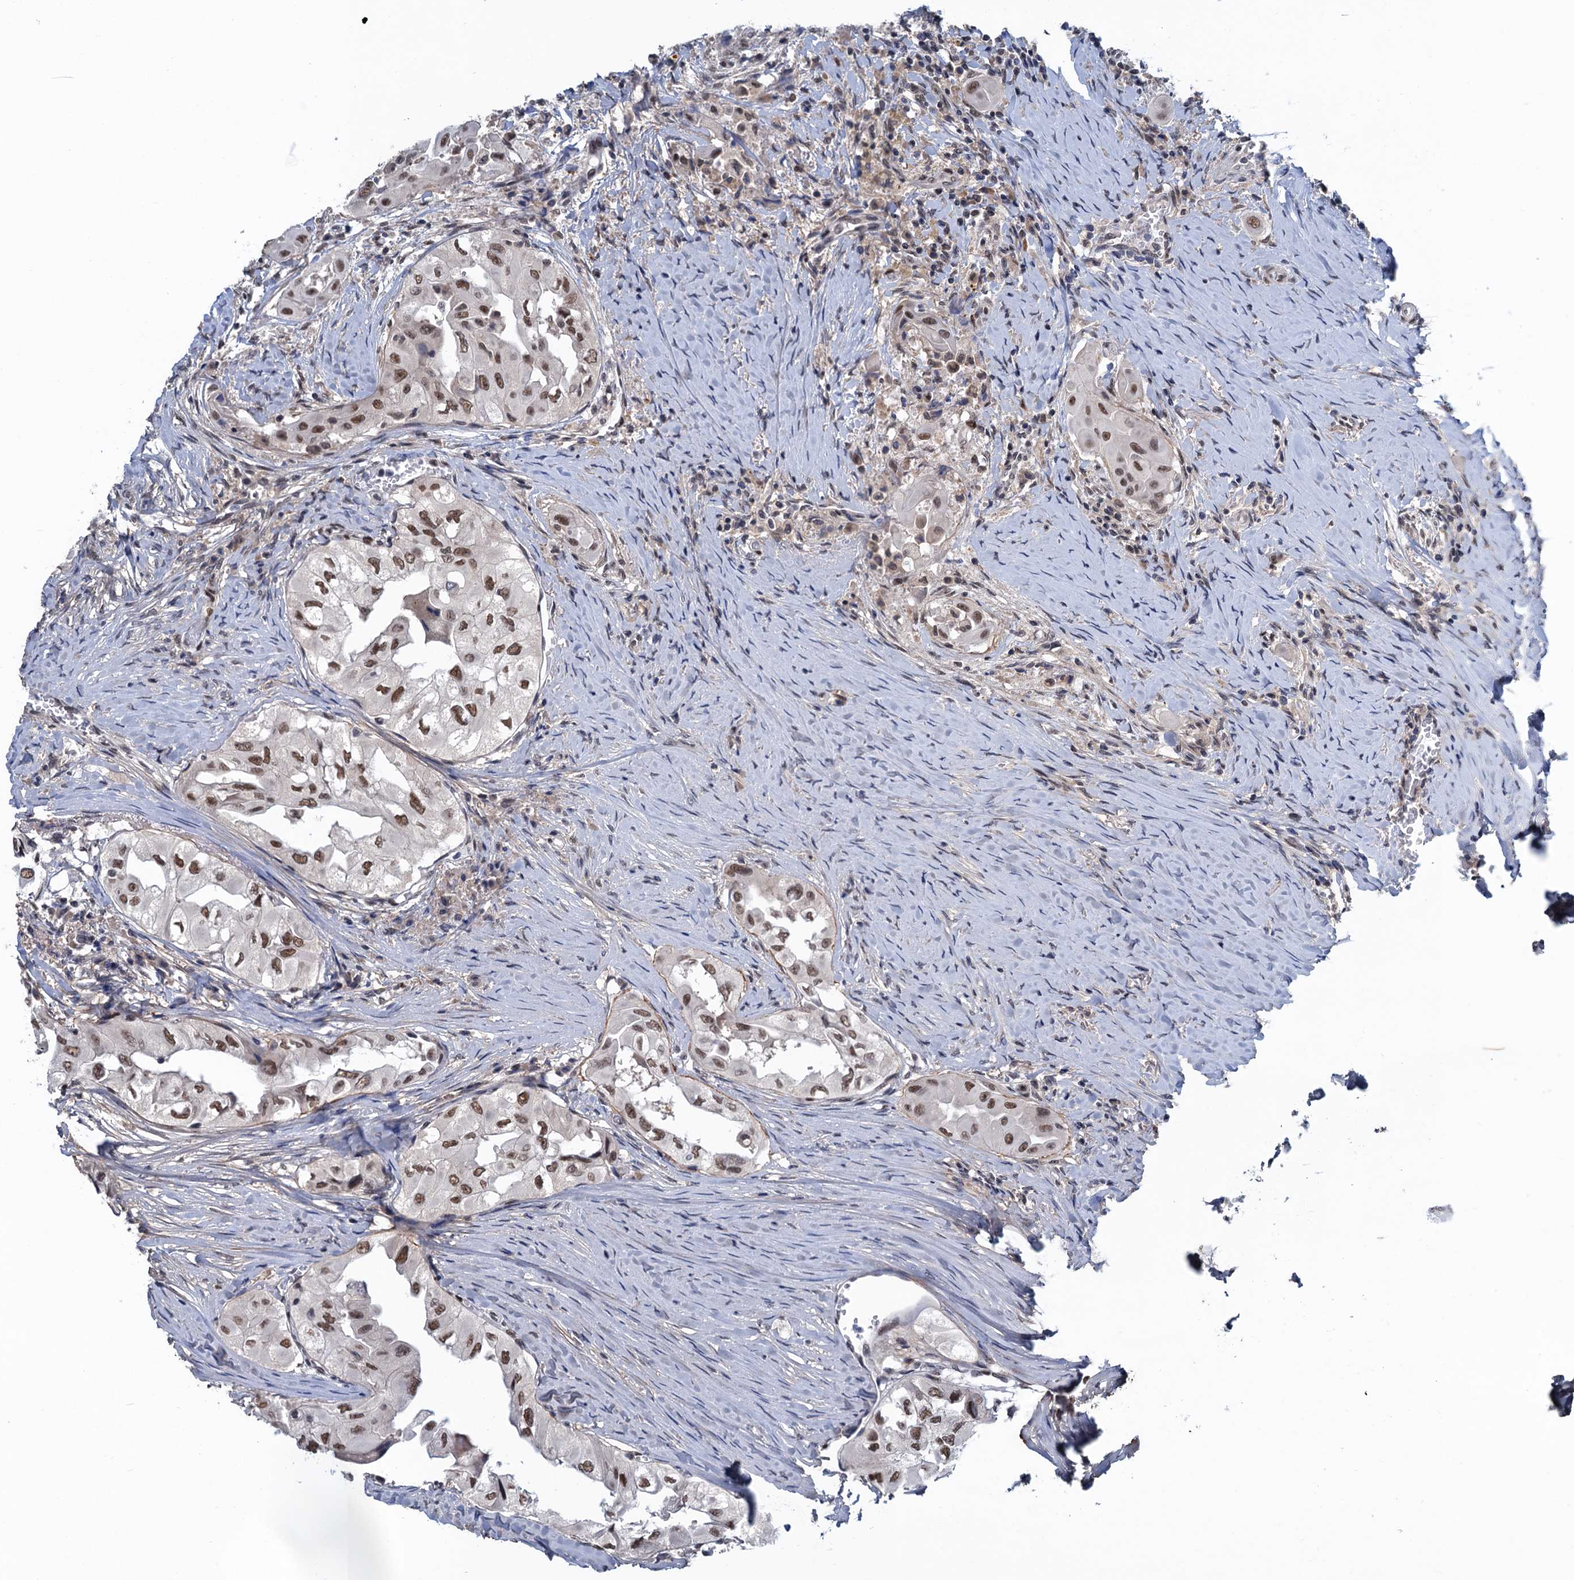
{"staining": {"intensity": "moderate", "quantity": ">75%", "location": "nuclear"}, "tissue": "thyroid cancer", "cell_type": "Tumor cells", "image_type": "cancer", "snomed": [{"axis": "morphology", "description": "Papillary adenocarcinoma, NOS"}, {"axis": "topography", "description": "Thyroid gland"}], "caption": "Tumor cells display medium levels of moderate nuclear staining in about >75% of cells in human papillary adenocarcinoma (thyroid).", "gene": "SAE1", "patient": {"sex": "female", "age": 59}}